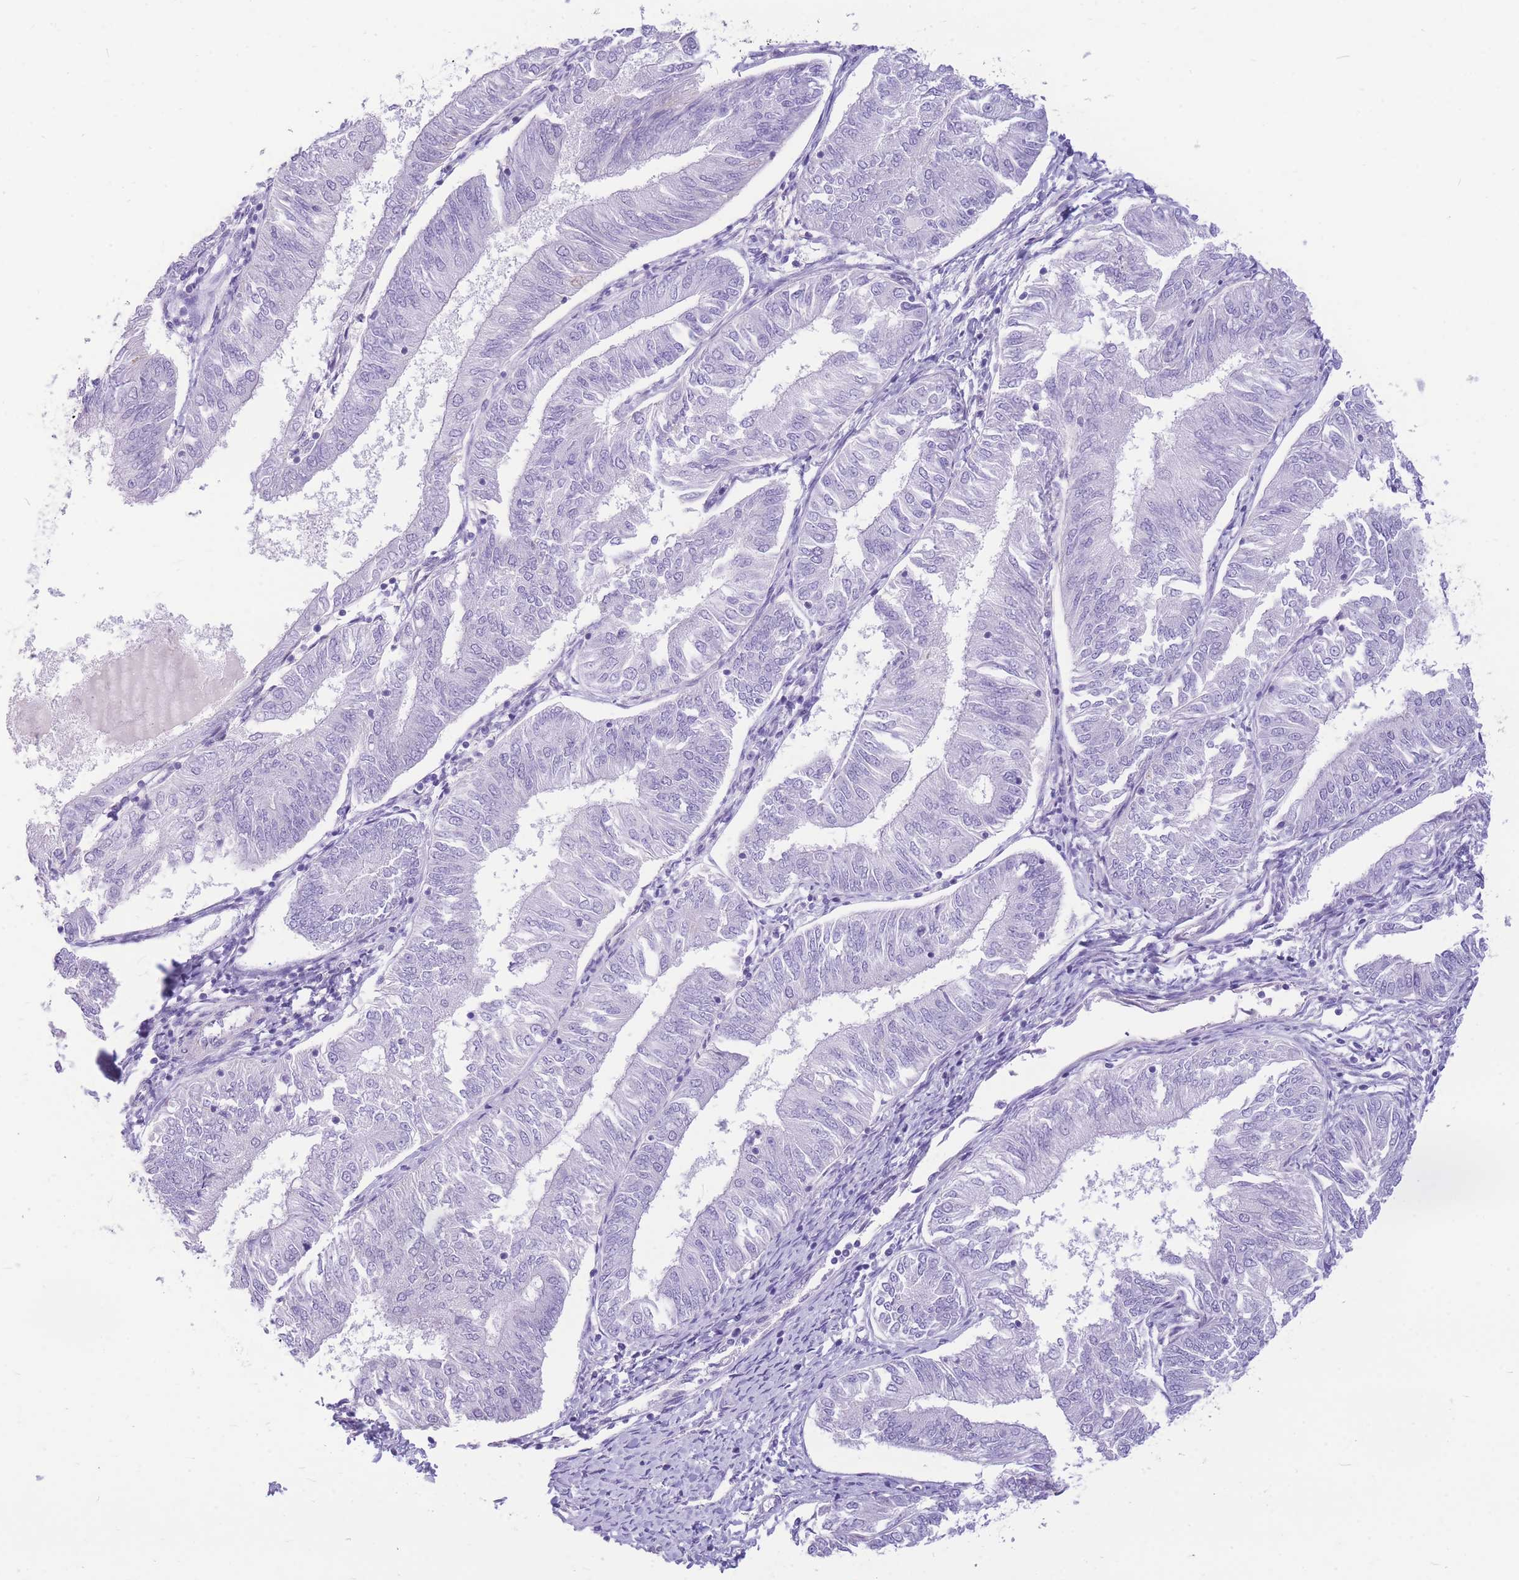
{"staining": {"intensity": "negative", "quantity": "none", "location": "none"}, "tissue": "endometrial cancer", "cell_type": "Tumor cells", "image_type": "cancer", "snomed": [{"axis": "morphology", "description": "Adenocarcinoma, NOS"}, {"axis": "topography", "description": "Endometrium"}], "caption": "The photomicrograph demonstrates no staining of tumor cells in endometrial cancer.", "gene": "ZNF311", "patient": {"sex": "female", "age": 58}}